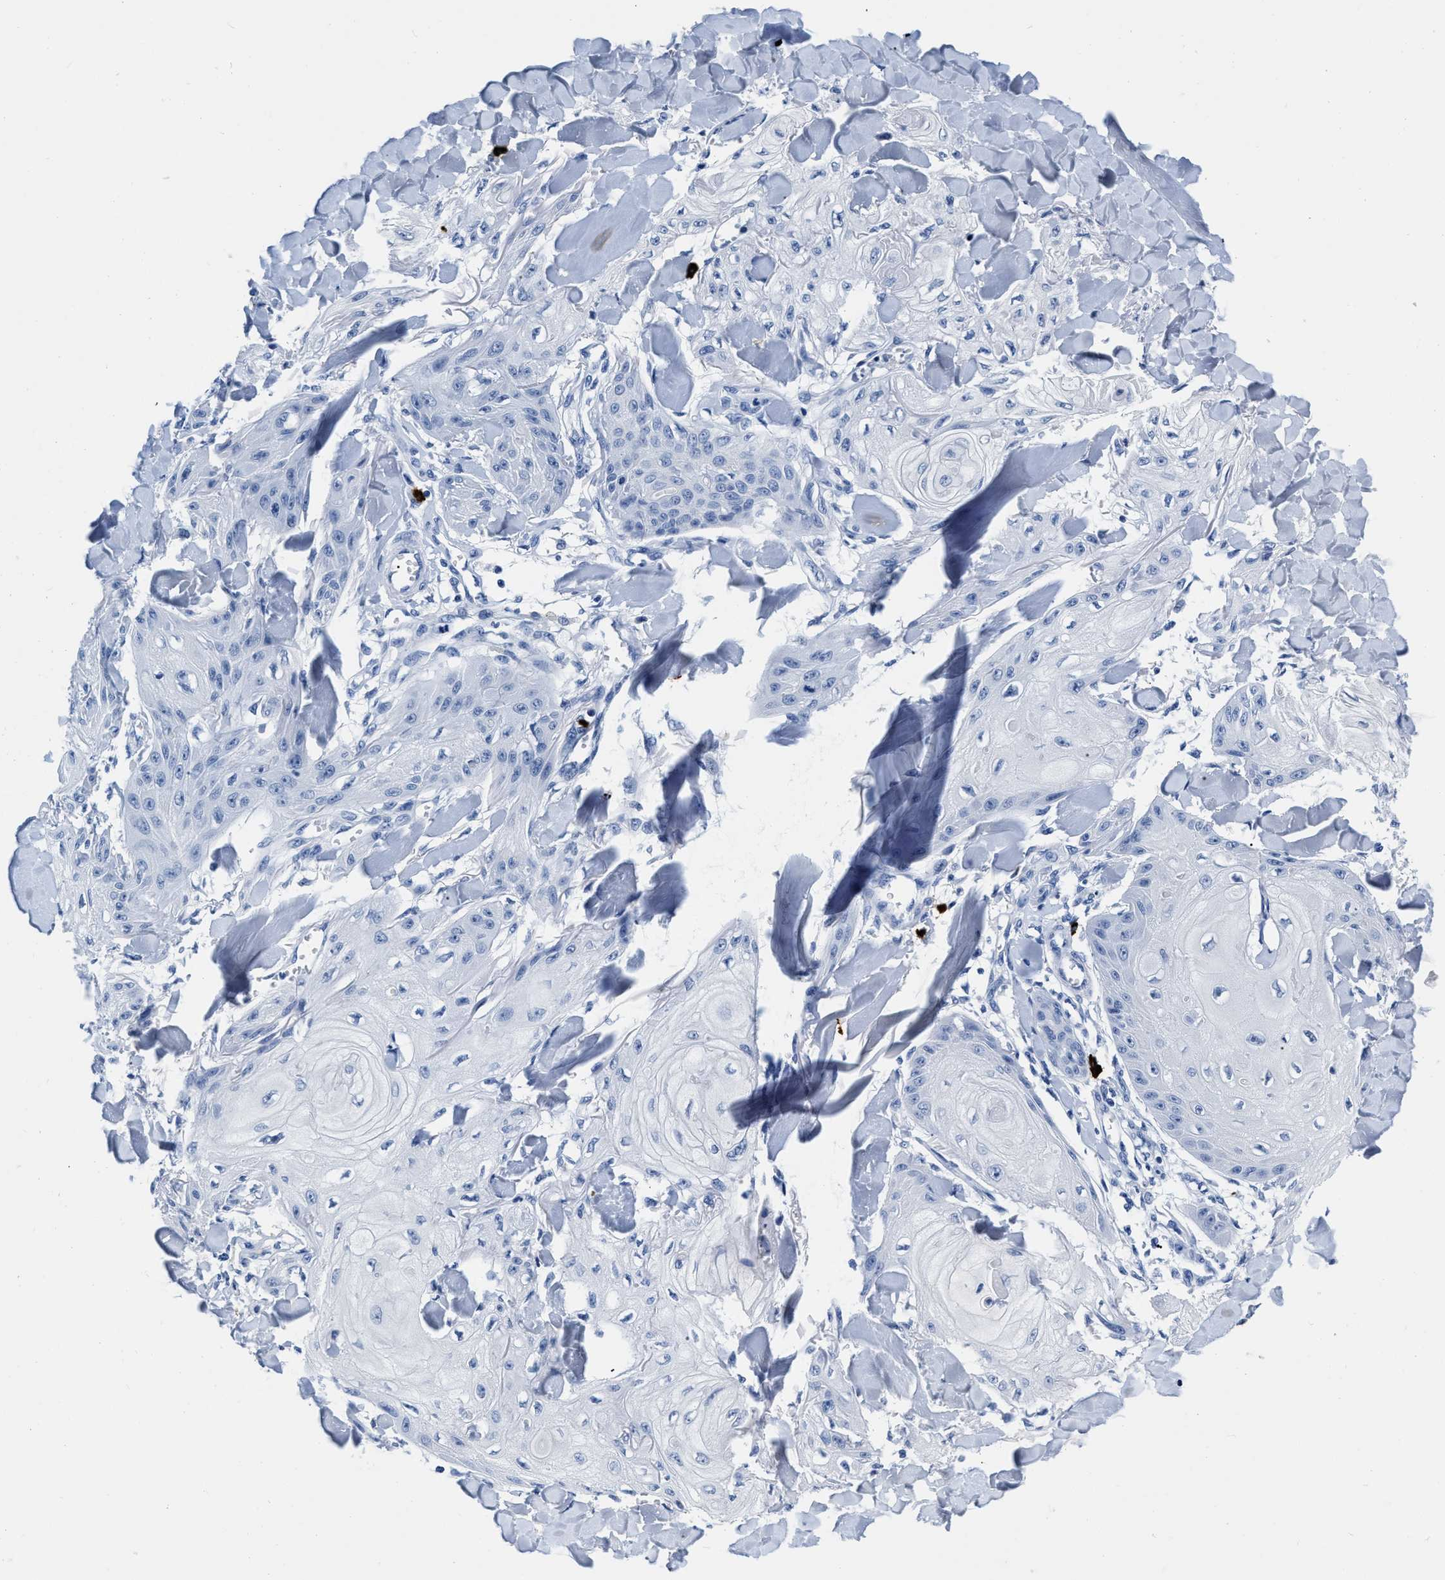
{"staining": {"intensity": "negative", "quantity": "none", "location": "none"}, "tissue": "skin cancer", "cell_type": "Tumor cells", "image_type": "cancer", "snomed": [{"axis": "morphology", "description": "Squamous cell carcinoma, NOS"}, {"axis": "topography", "description": "Skin"}], "caption": "Image shows no significant protein staining in tumor cells of skin cancer (squamous cell carcinoma).", "gene": "CER1", "patient": {"sex": "male", "age": 74}}